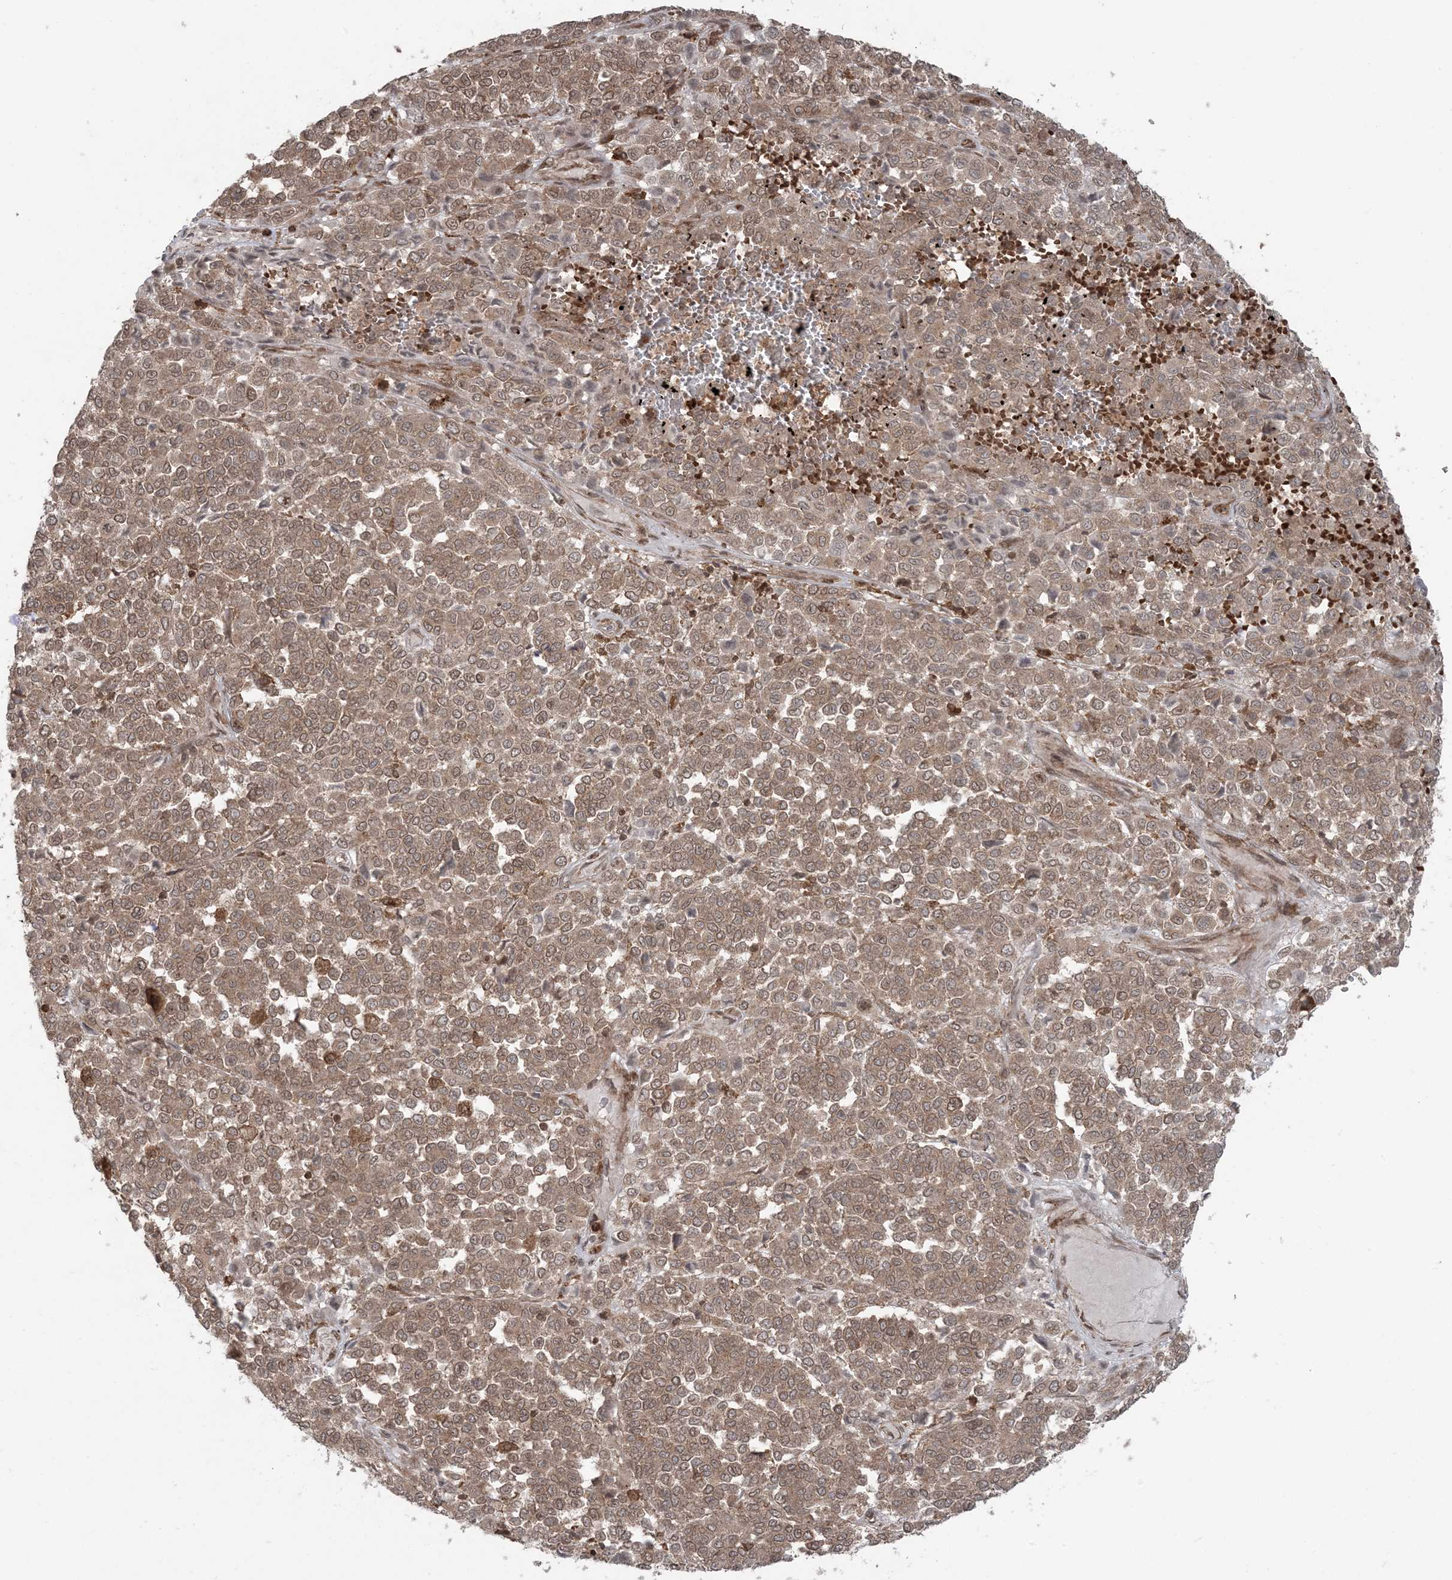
{"staining": {"intensity": "moderate", "quantity": ">75%", "location": "cytoplasmic/membranous"}, "tissue": "melanoma", "cell_type": "Tumor cells", "image_type": "cancer", "snomed": [{"axis": "morphology", "description": "Malignant melanoma, Metastatic site"}, {"axis": "topography", "description": "Pancreas"}], "caption": "The photomicrograph displays immunohistochemical staining of melanoma. There is moderate cytoplasmic/membranous positivity is appreciated in approximately >75% of tumor cells.", "gene": "DDX19B", "patient": {"sex": "female", "age": 30}}